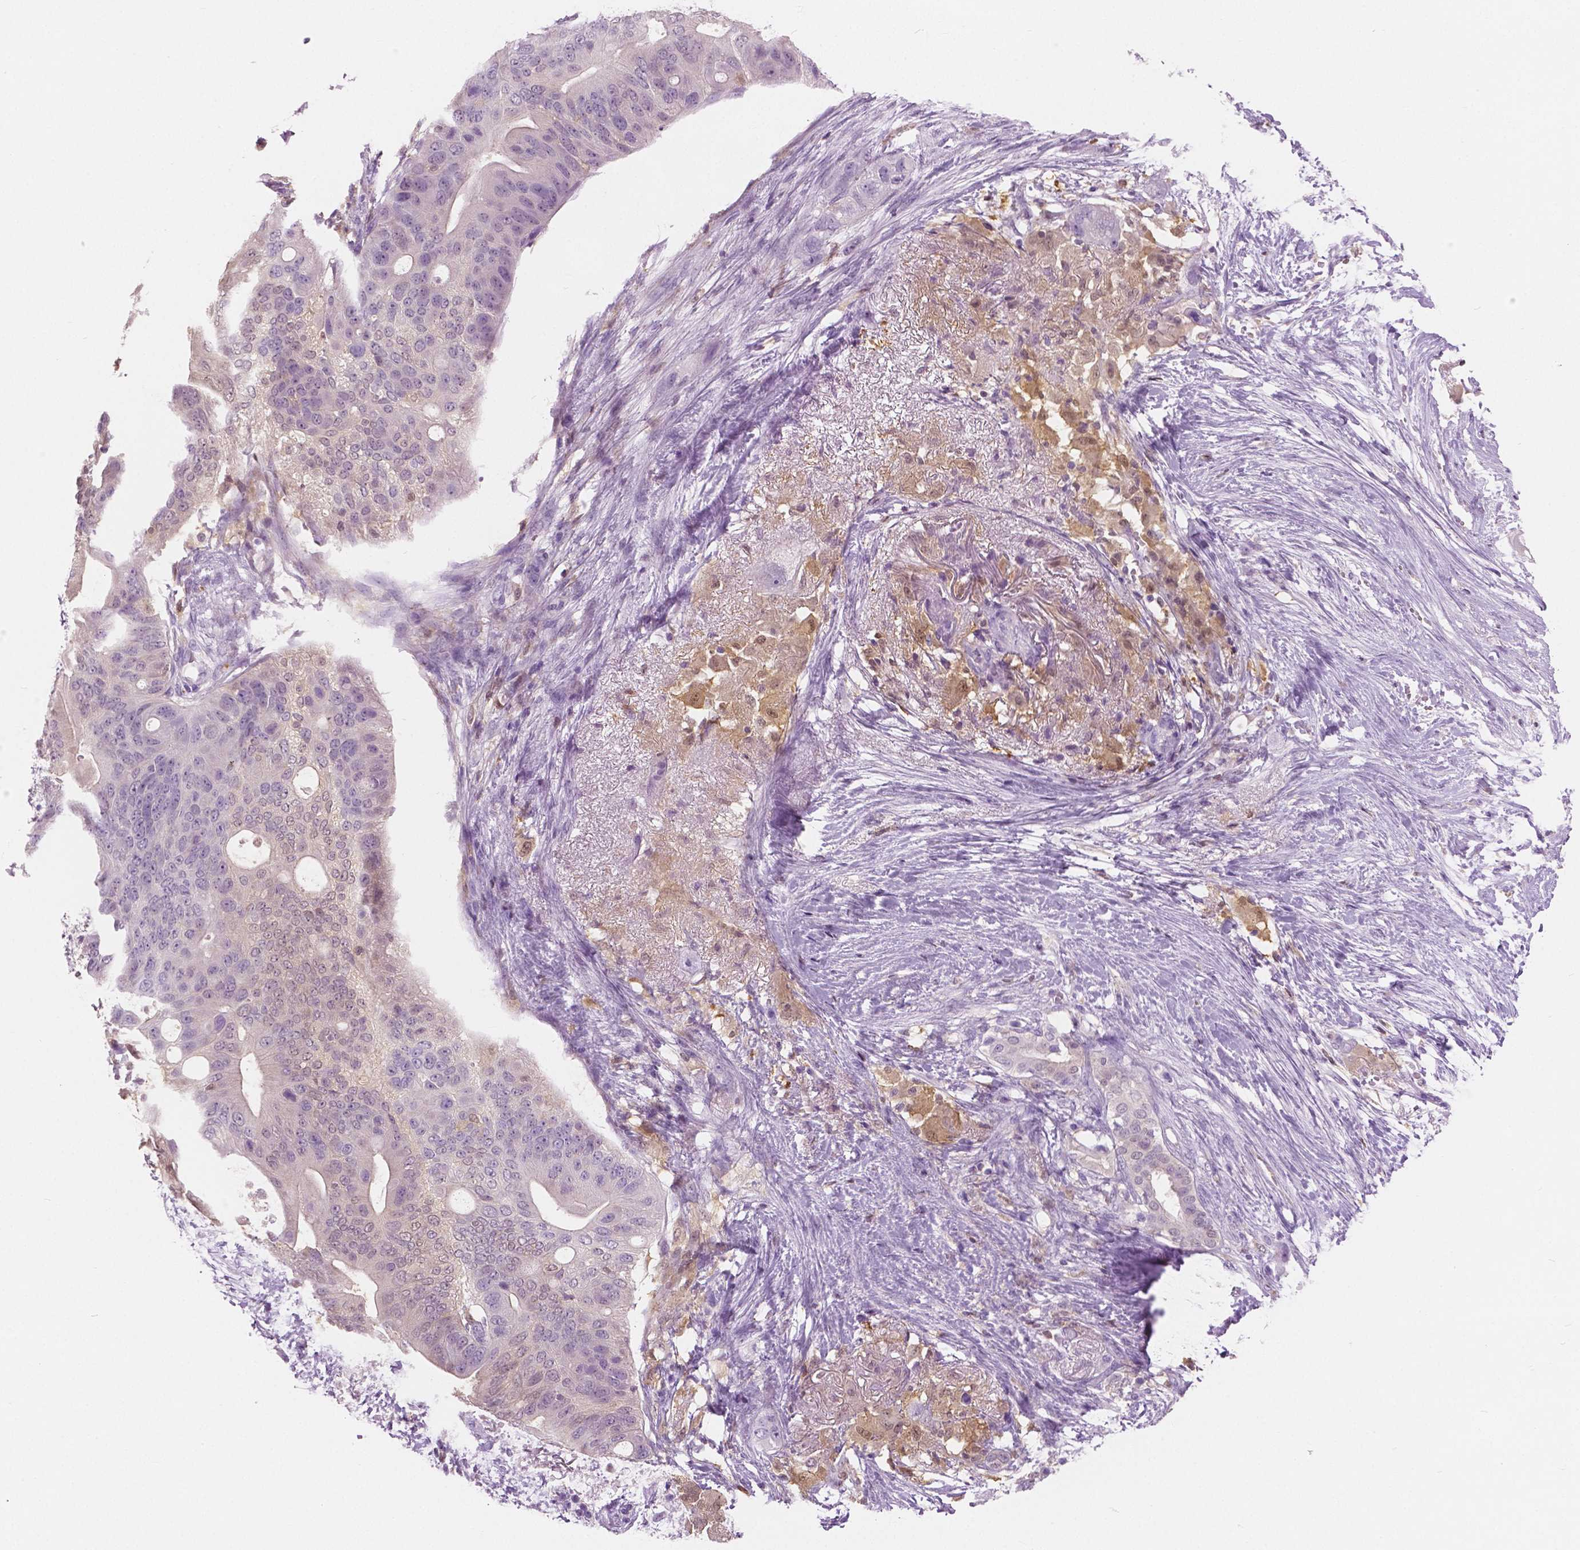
{"staining": {"intensity": "negative", "quantity": "none", "location": "none"}, "tissue": "pancreatic cancer", "cell_type": "Tumor cells", "image_type": "cancer", "snomed": [{"axis": "morphology", "description": "Adenocarcinoma, NOS"}, {"axis": "topography", "description": "Pancreas"}], "caption": "A high-resolution image shows immunohistochemistry staining of adenocarcinoma (pancreatic), which shows no significant positivity in tumor cells.", "gene": "GALM", "patient": {"sex": "female", "age": 72}}